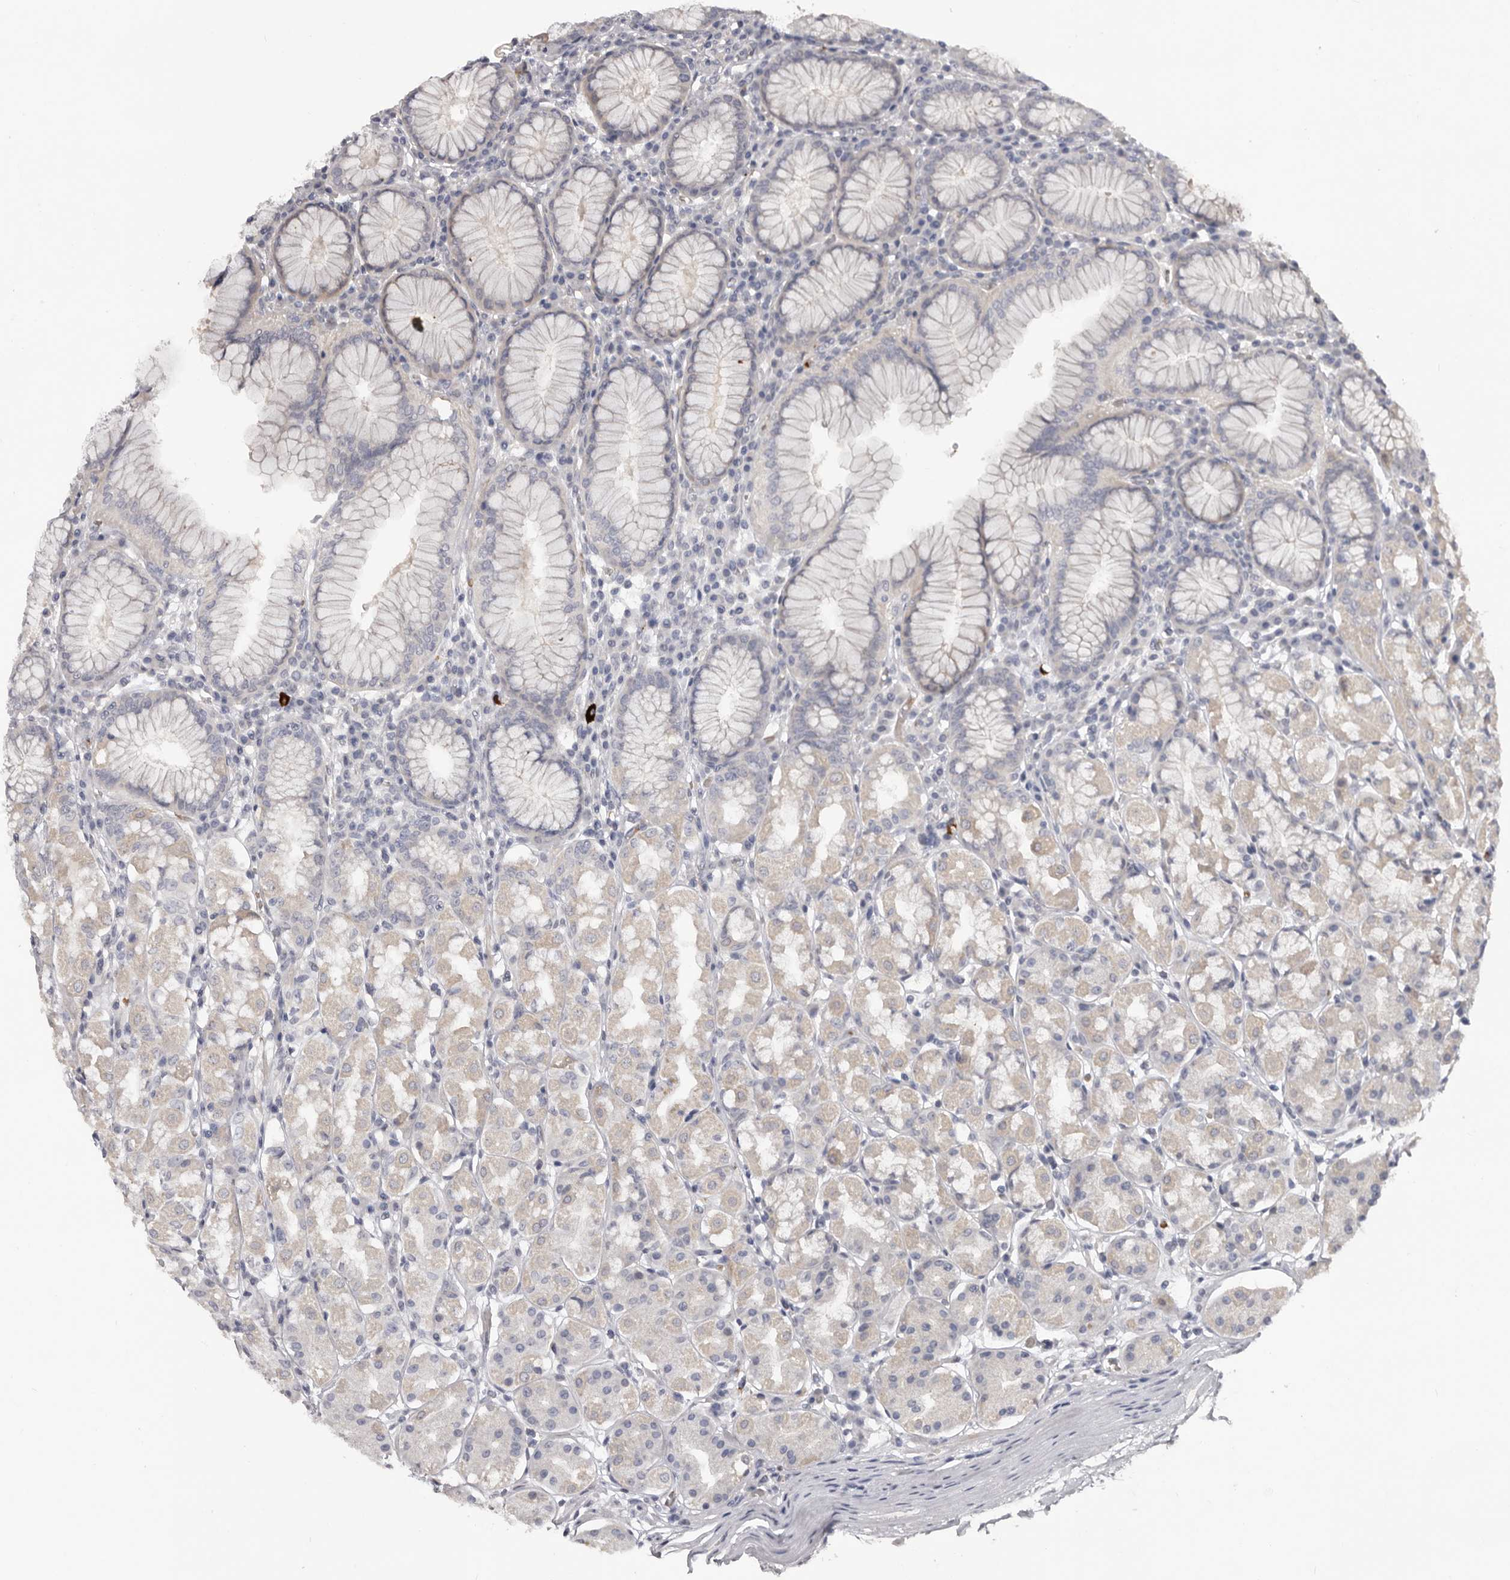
{"staining": {"intensity": "negative", "quantity": "none", "location": "none"}, "tissue": "stomach", "cell_type": "Glandular cells", "image_type": "normal", "snomed": [{"axis": "morphology", "description": "Normal tissue, NOS"}, {"axis": "topography", "description": "Stomach"}, {"axis": "topography", "description": "Stomach, lower"}], "caption": "This is an IHC histopathology image of unremarkable stomach. There is no staining in glandular cells.", "gene": "TNR", "patient": {"sex": "female", "age": 56}}